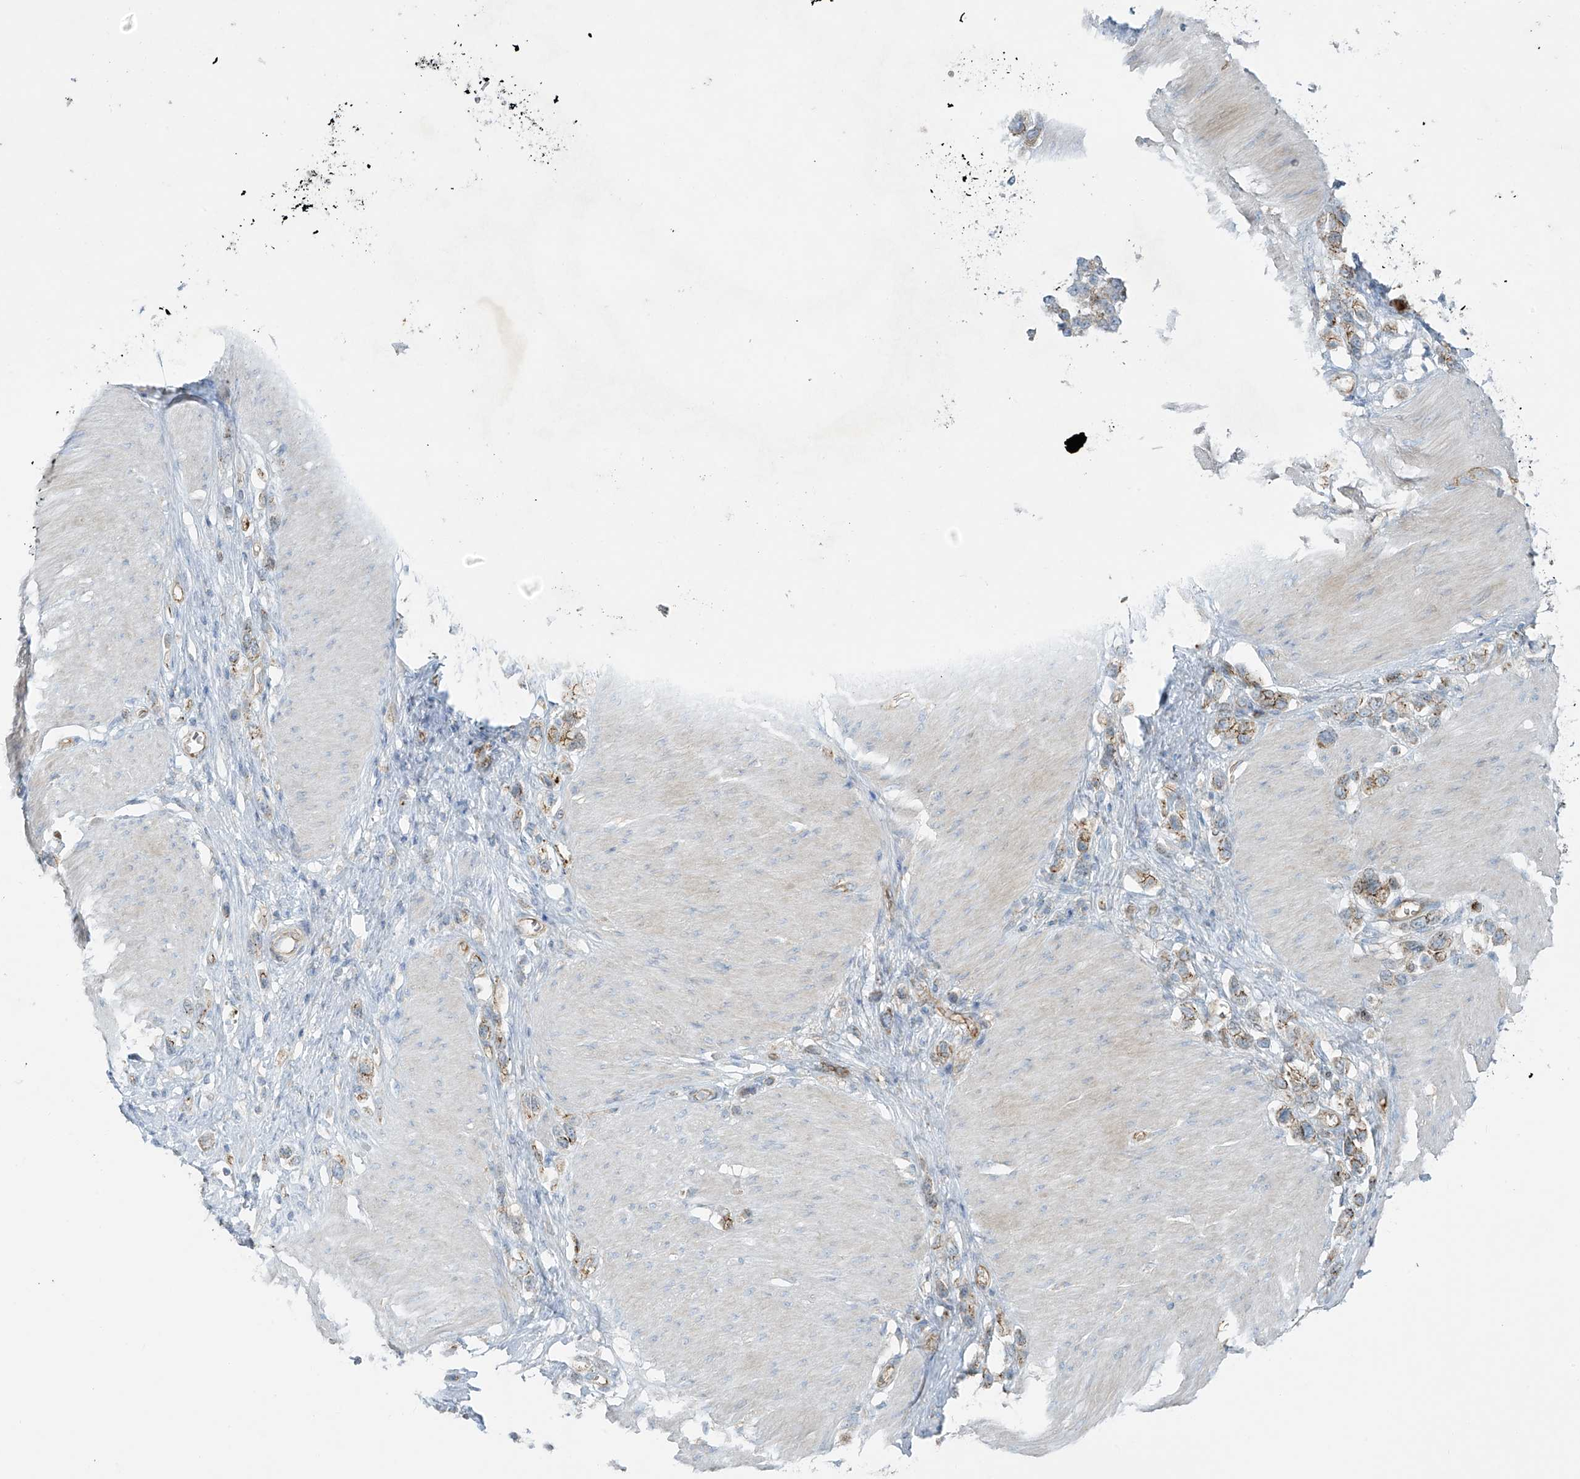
{"staining": {"intensity": "moderate", "quantity": ">75%", "location": "cytoplasmic/membranous"}, "tissue": "stomach cancer", "cell_type": "Tumor cells", "image_type": "cancer", "snomed": [{"axis": "morphology", "description": "Normal tissue, NOS"}, {"axis": "morphology", "description": "Adenocarcinoma, NOS"}, {"axis": "topography", "description": "Stomach, upper"}, {"axis": "topography", "description": "Stomach"}], "caption": "Adenocarcinoma (stomach) stained with a brown dye shows moderate cytoplasmic/membranous positive staining in about >75% of tumor cells.", "gene": "VAMP5", "patient": {"sex": "female", "age": 65}}